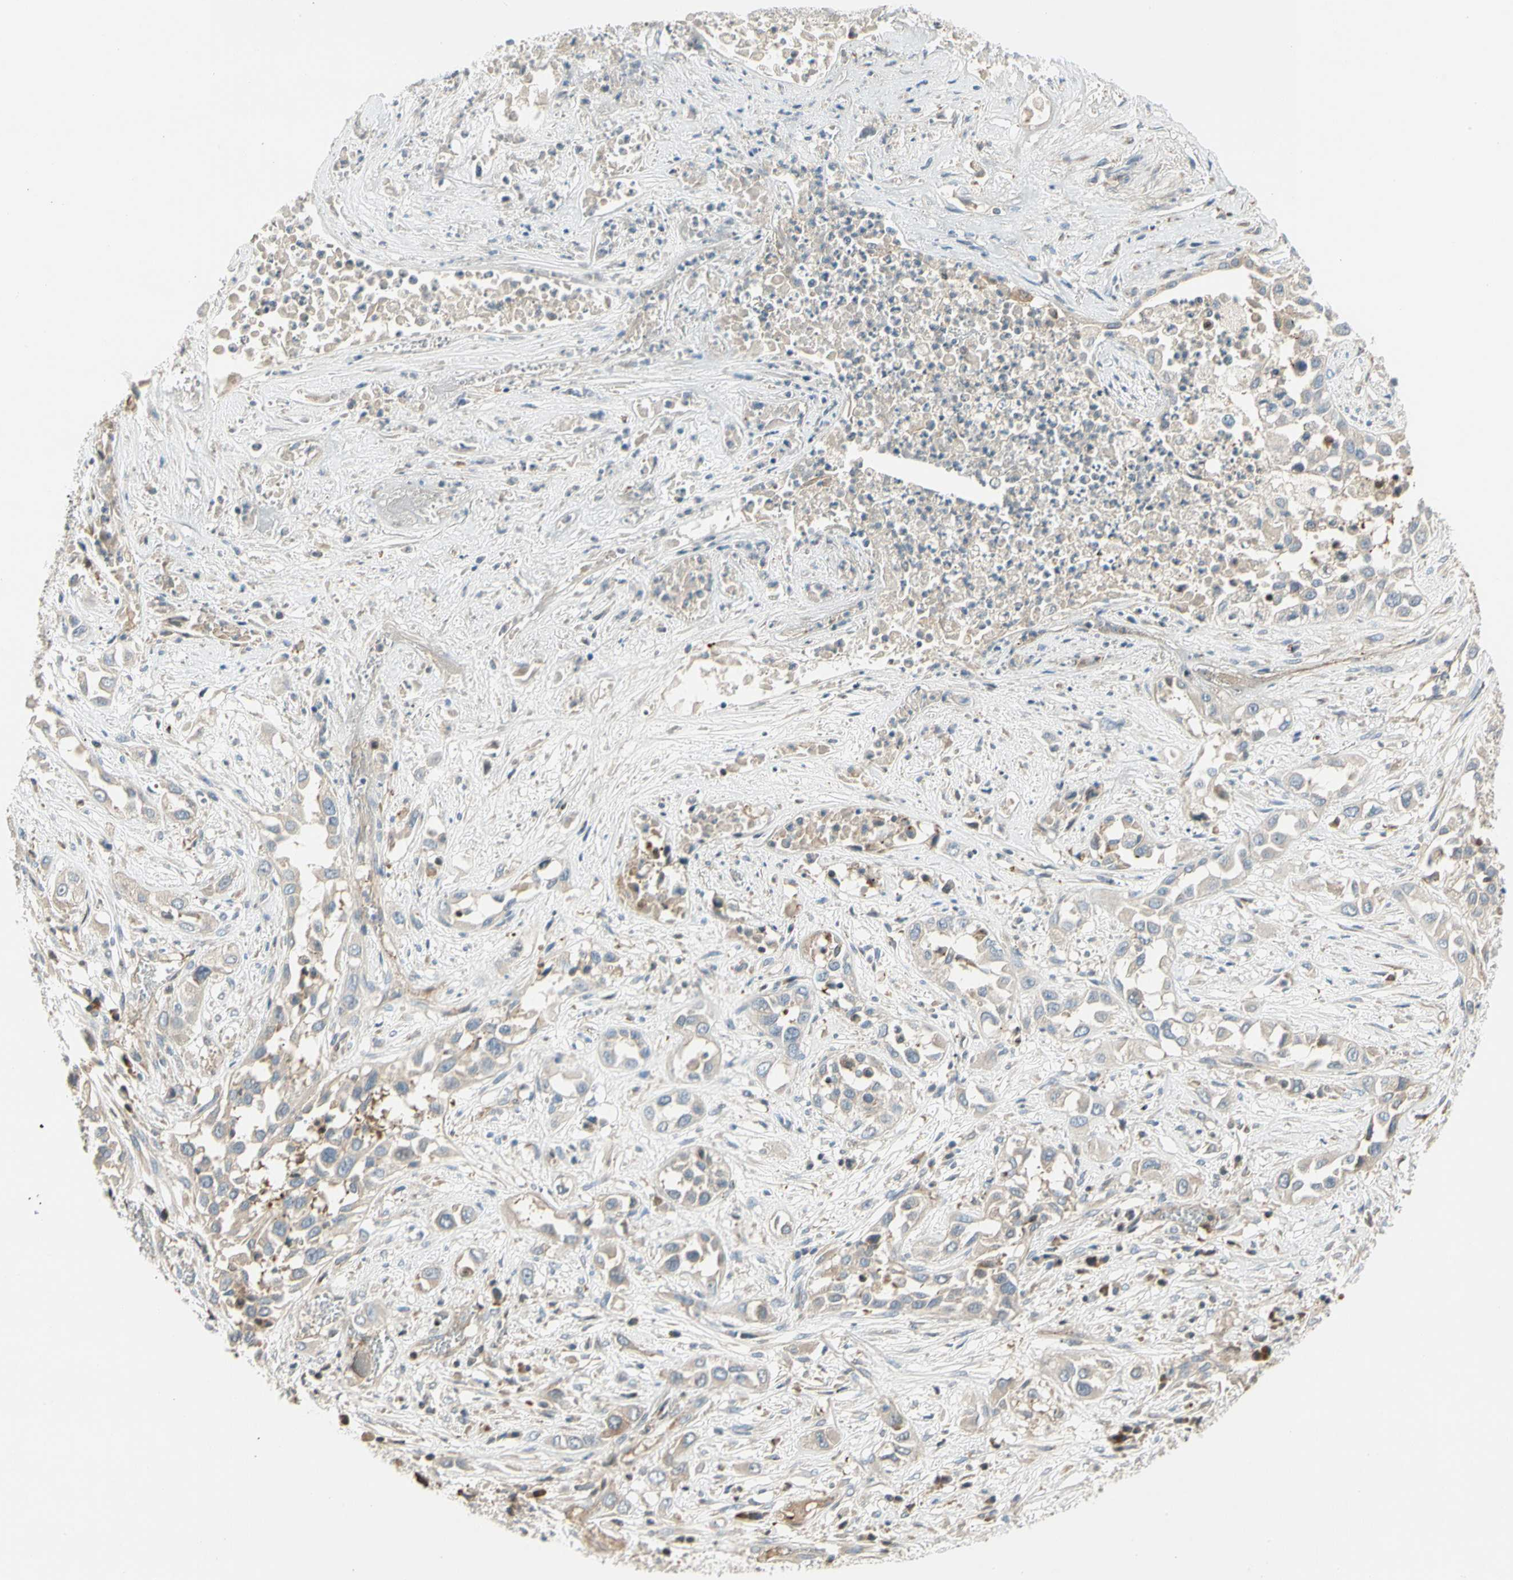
{"staining": {"intensity": "weak", "quantity": ">75%", "location": "cytoplasmic/membranous"}, "tissue": "lung cancer", "cell_type": "Tumor cells", "image_type": "cancer", "snomed": [{"axis": "morphology", "description": "Squamous cell carcinoma, NOS"}, {"axis": "topography", "description": "Lung"}], "caption": "Immunohistochemical staining of human lung squamous cell carcinoma exhibits weak cytoplasmic/membranous protein expression in about >75% of tumor cells. The staining was performed using DAB, with brown indicating positive protein expression. Nuclei are stained blue with hematoxylin.", "gene": "CDH6", "patient": {"sex": "male", "age": 71}}